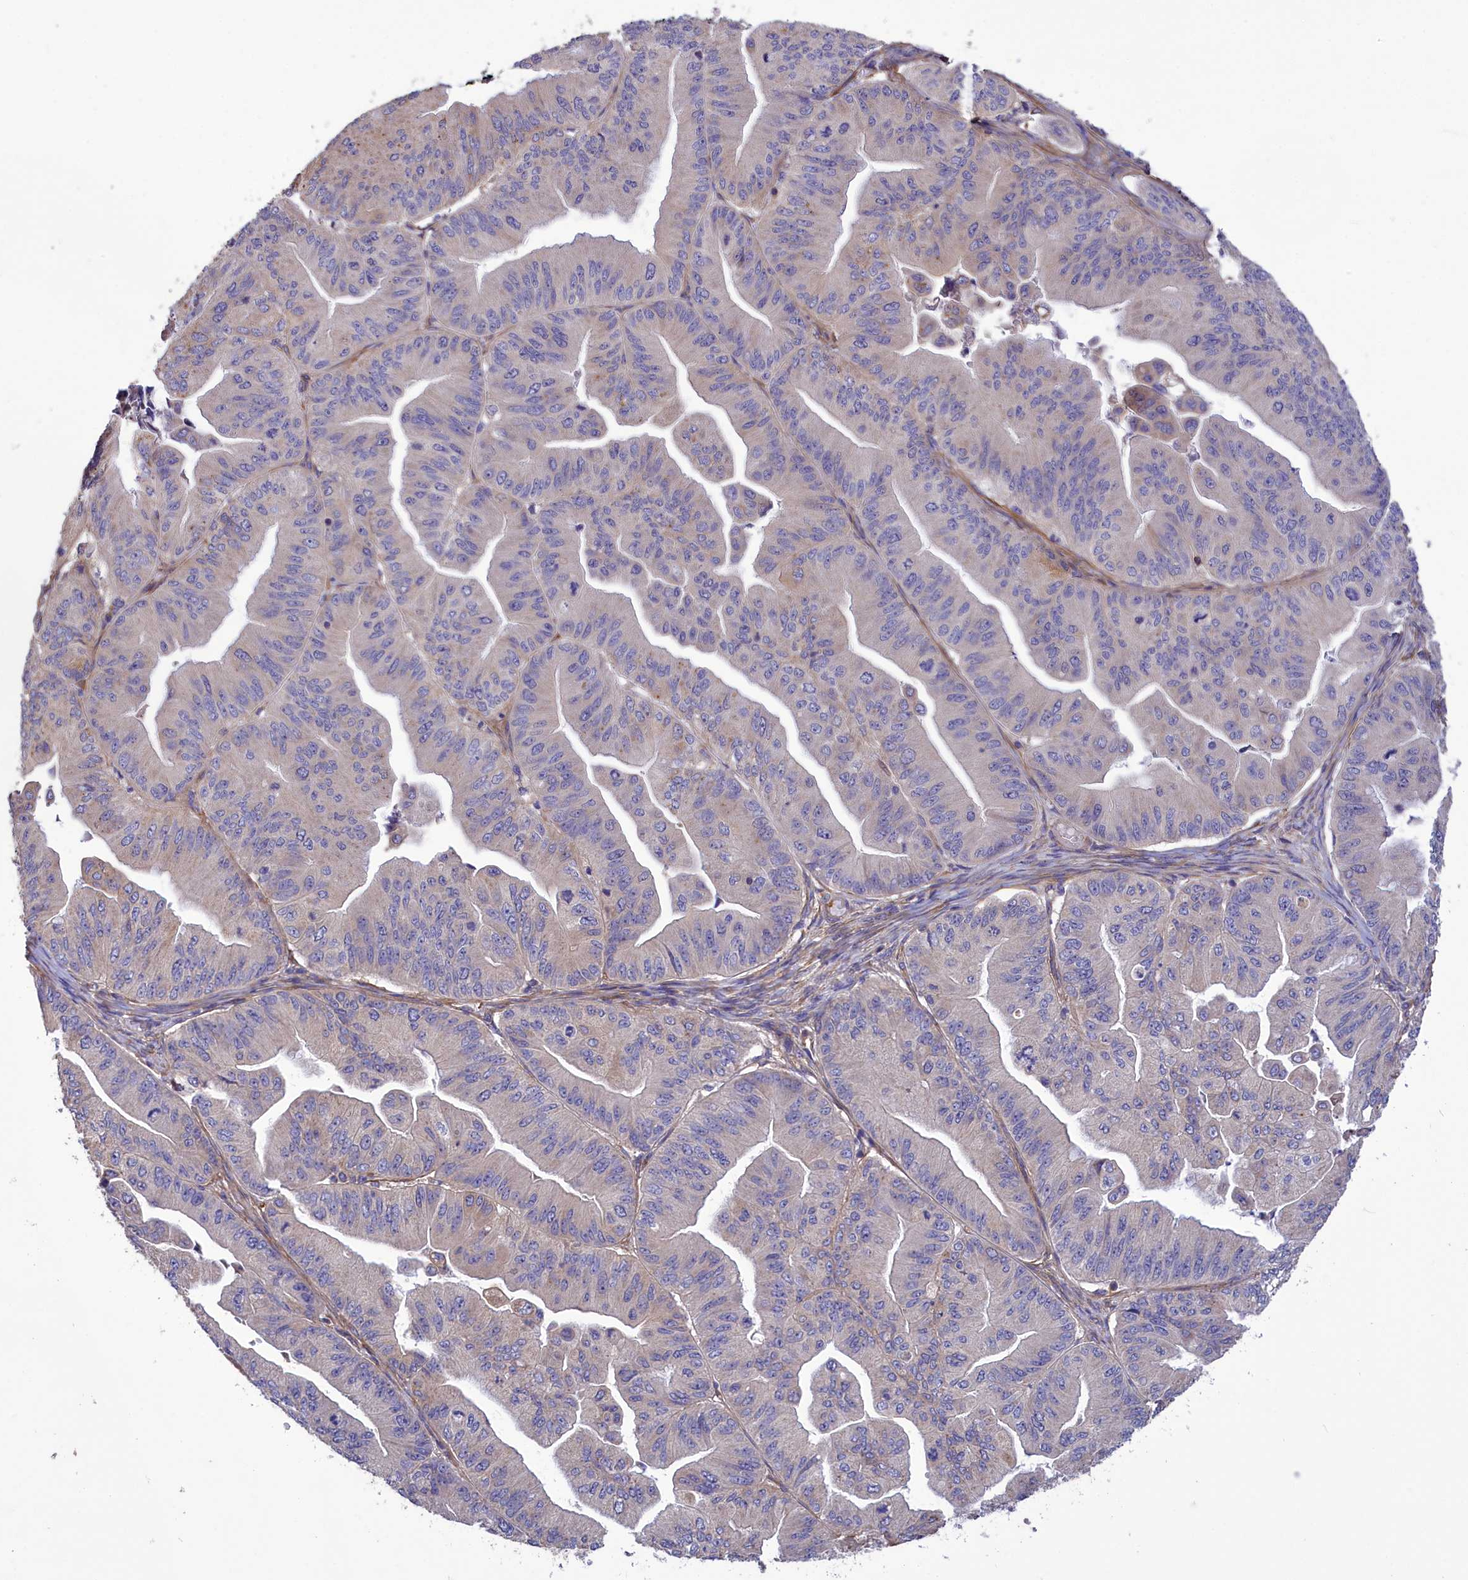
{"staining": {"intensity": "weak", "quantity": "<25%", "location": "cytoplasmic/membranous"}, "tissue": "ovarian cancer", "cell_type": "Tumor cells", "image_type": "cancer", "snomed": [{"axis": "morphology", "description": "Cystadenocarcinoma, mucinous, NOS"}, {"axis": "topography", "description": "Ovary"}], "caption": "Immunohistochemistry histopathology image of neoplastic tissue: ovarian cancer stained with DAB exhibits no significant protein expression in tumor cells. (Brightfield microscopy of DAB immunohistochemistry (IHC) at high magnification).", "gene": "AMDHD2", "patient": {"sex": "female", "age": 61}}